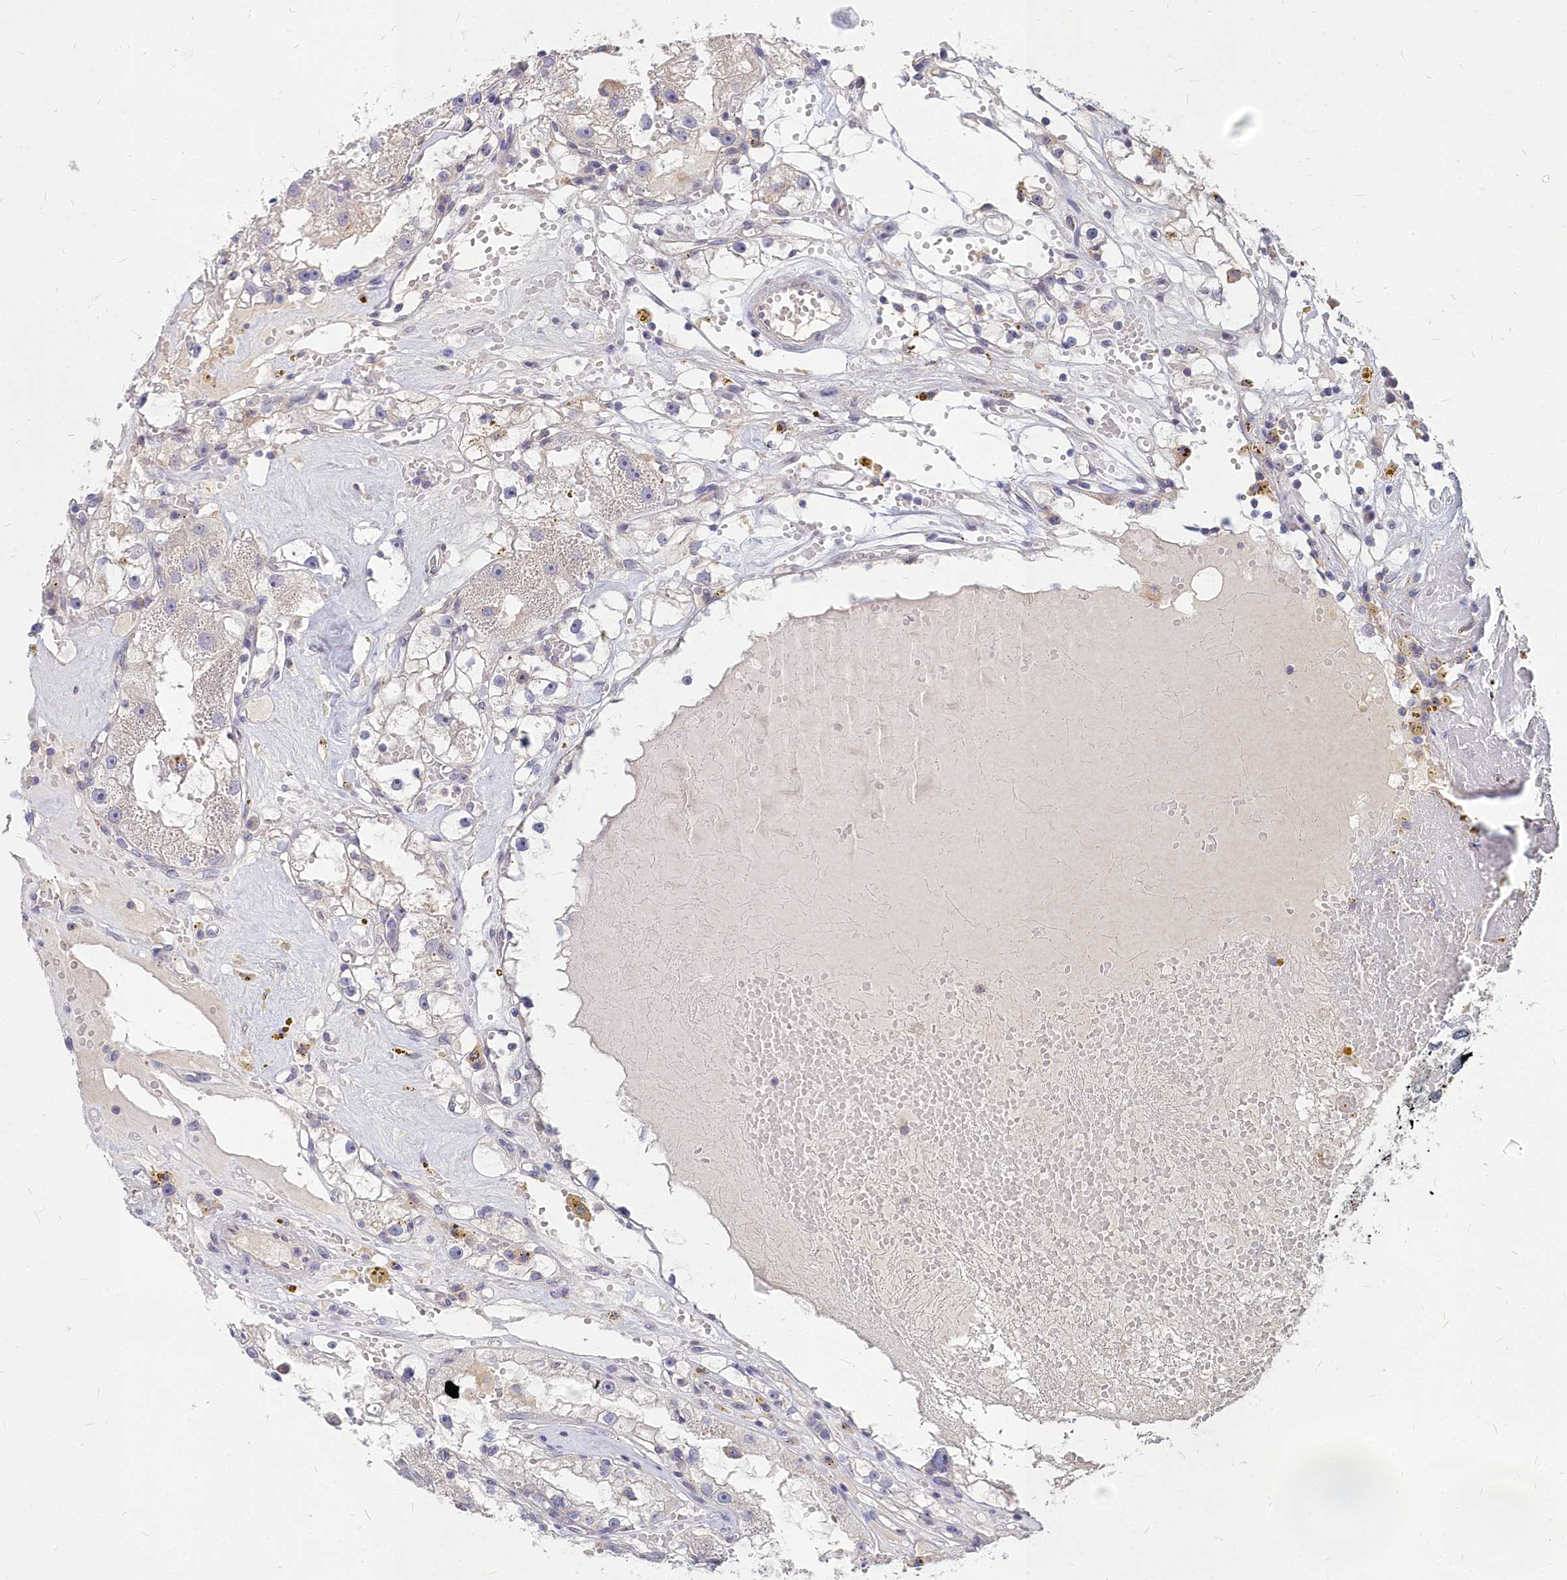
{"staining": {"intensity": "negative", "quantity": "none", "location": "none"}, "tissue": "renal cancer", "cell_type": "Tumor cells", "image_type": "cancer", "snomed": [{"axis": "morphology", "description": "Adenocarcinoma, NOS"}, {"axis": "topography", "description": "Kidney"}], "caption": "This is an IHC histopathology image of renal adenocarcinoma. There is no positivity in tumor cells.", "gene": "NOXA1", "patient": {"sex": "male", "age": 56}}